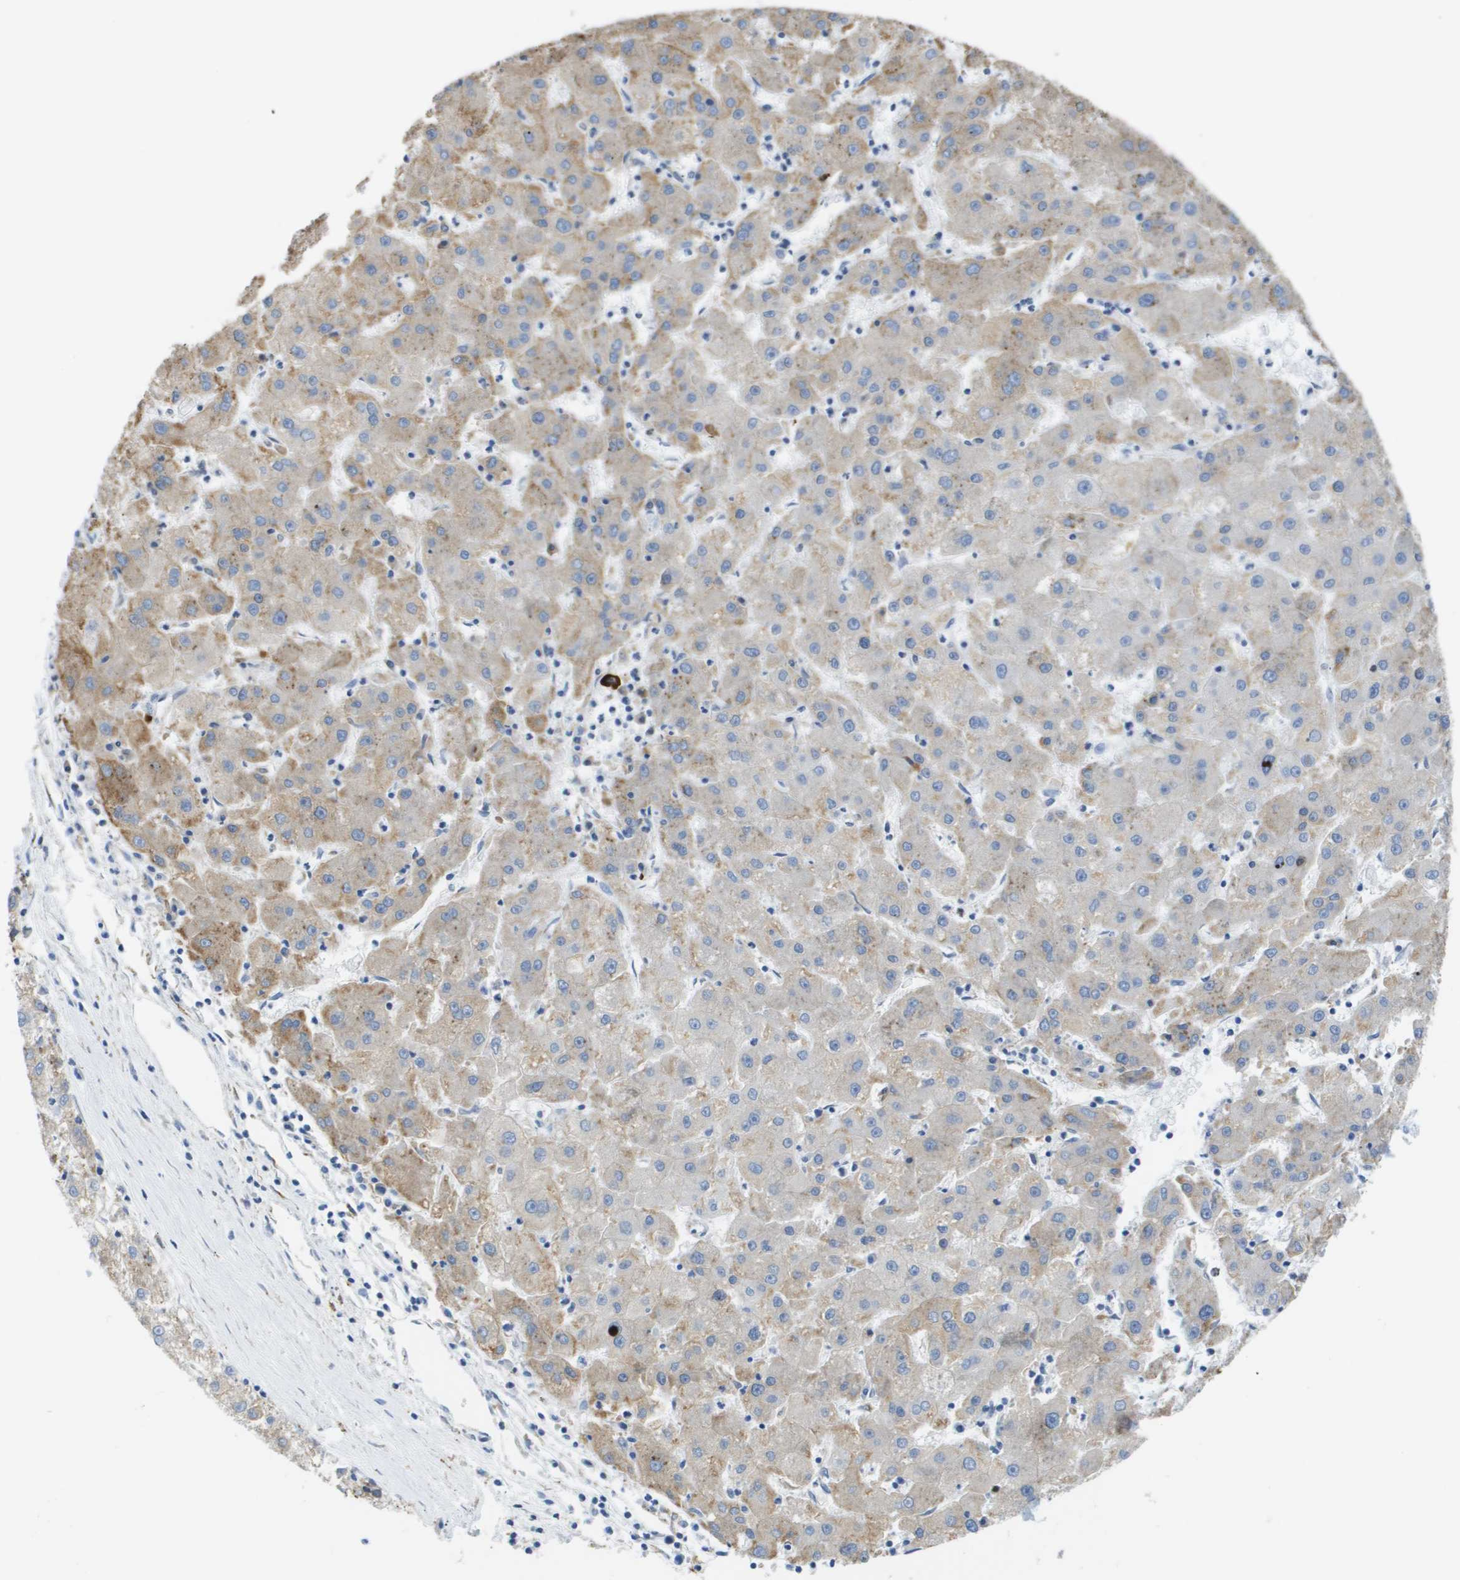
{"staining": {"intensity": "weak", "quantity": ">75%", "location": "cytoplasmic/membranous"}, "tissue": "liver cancer", "cell_type": "Tumor cells", "image_type": "cancer", "snomed": [{"axis": "morphology", "description": "Carcinoma, Hepatocellular, NOS"}, {"axis": "topography", "description": "Liver"}], "caption": "This micrograph displays immunohistochemistry (IHC) staining of human liver cancer (hepatocellular carcinoma), with low weak cytoplasmic/membranous positivity in about >75% of tumor cells.", "gene": "SDR42E1", "patient": {"sex": "male", "age": 72}}